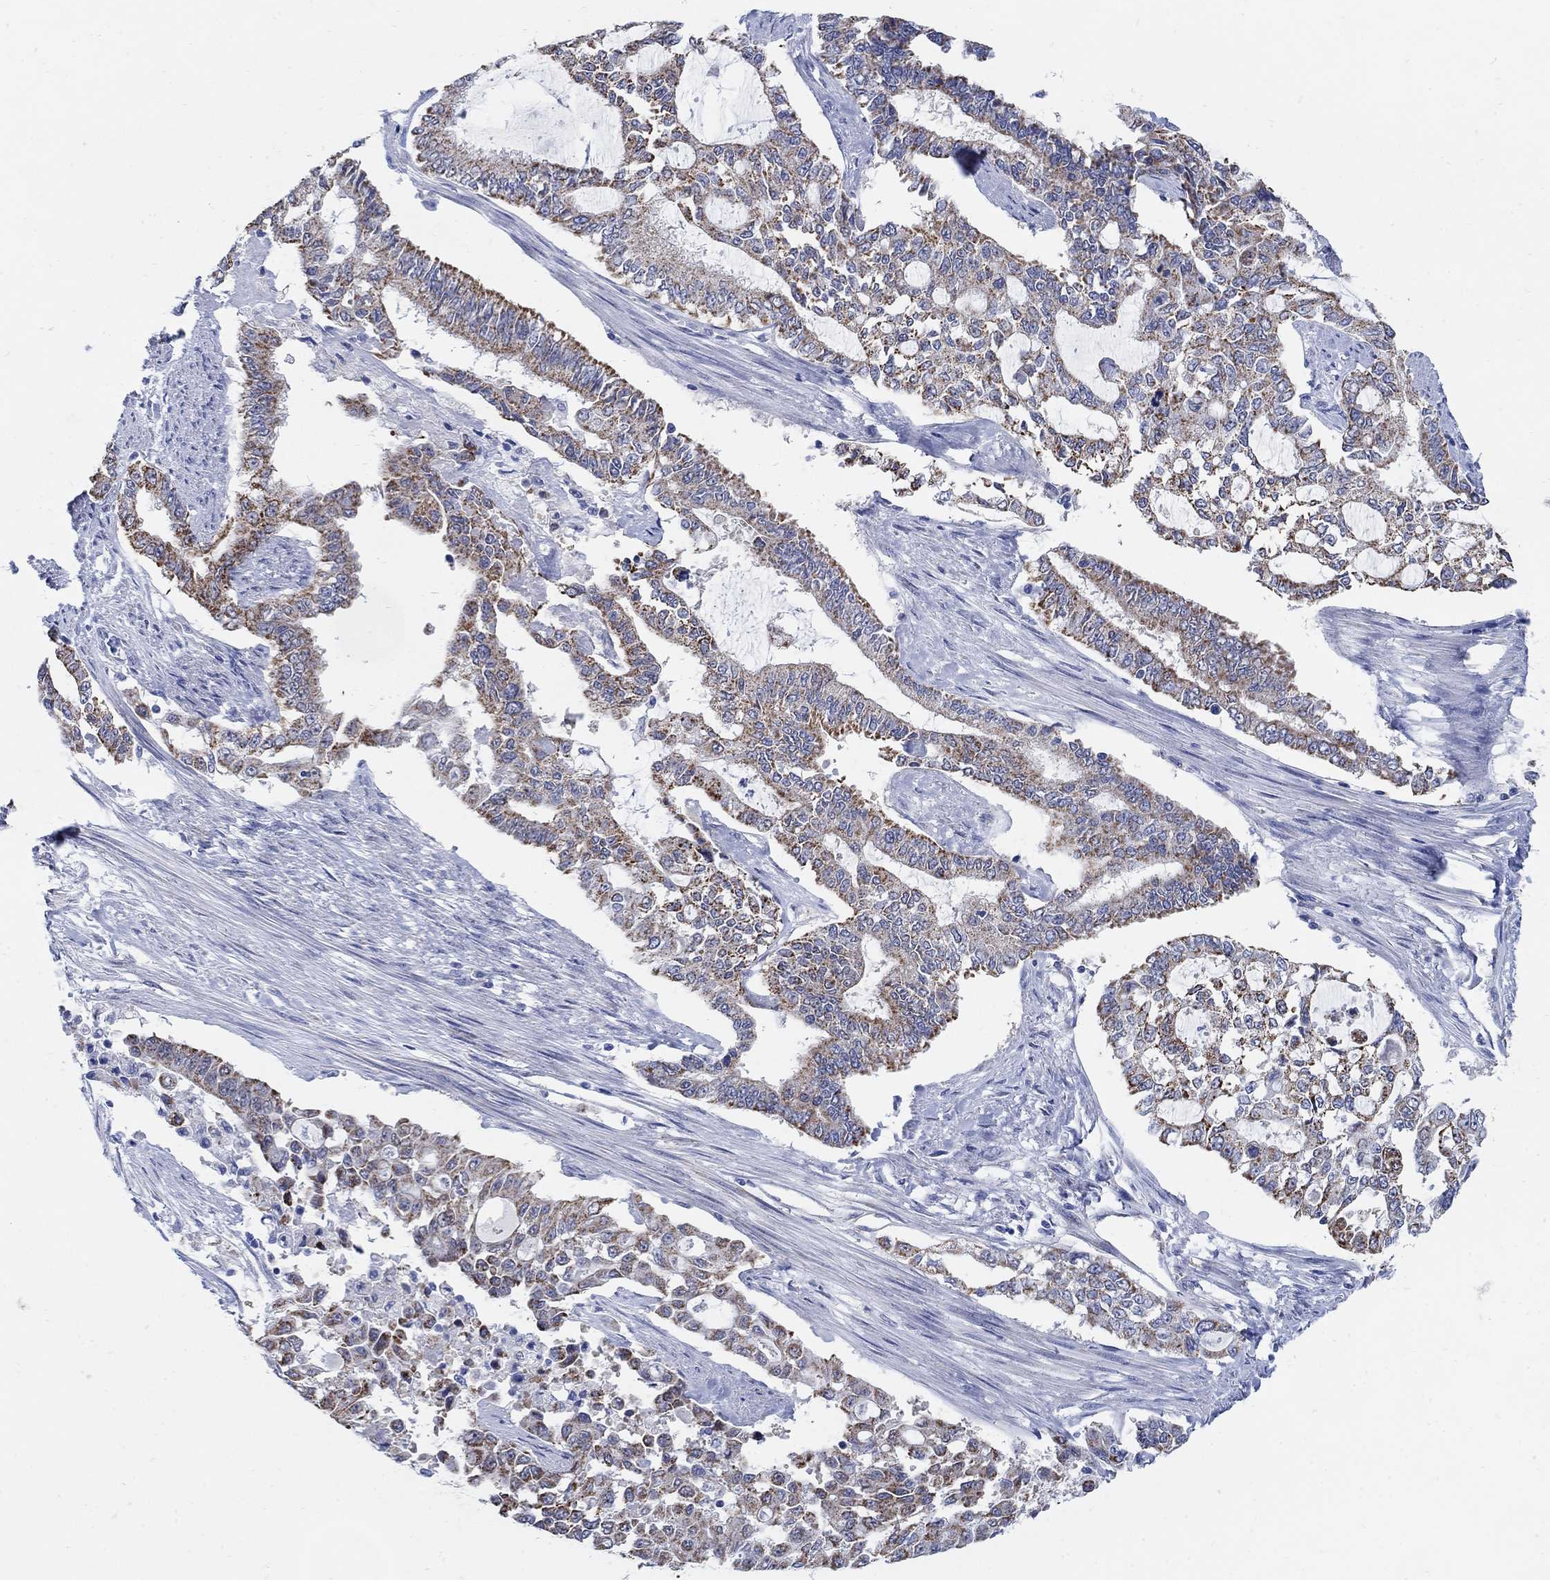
{"staining": {"intensity": "strong", "quantity": "25%-75%", "location": "cytoplasmic/membranous"}, "tissue": "endometrial cancer", "cell_type": "Tumor cells", "image_type": "cancer", "snomed": [{"axis": "morphology", "description": "Adenocarcinoma, NOS"}, {"axis": "topography", "description": "Uterus"}], "caption": "This histopathology image shows endometrial cancer stained with immunohistochemistry to label a protein in brown. The cytoplasmic/membranous of tumor cells show strong positivity for the protein. Nuclei are counter-stained blue.", "gene": "ZDHHC14", "patient": {"sex": "female", "age": 59}}